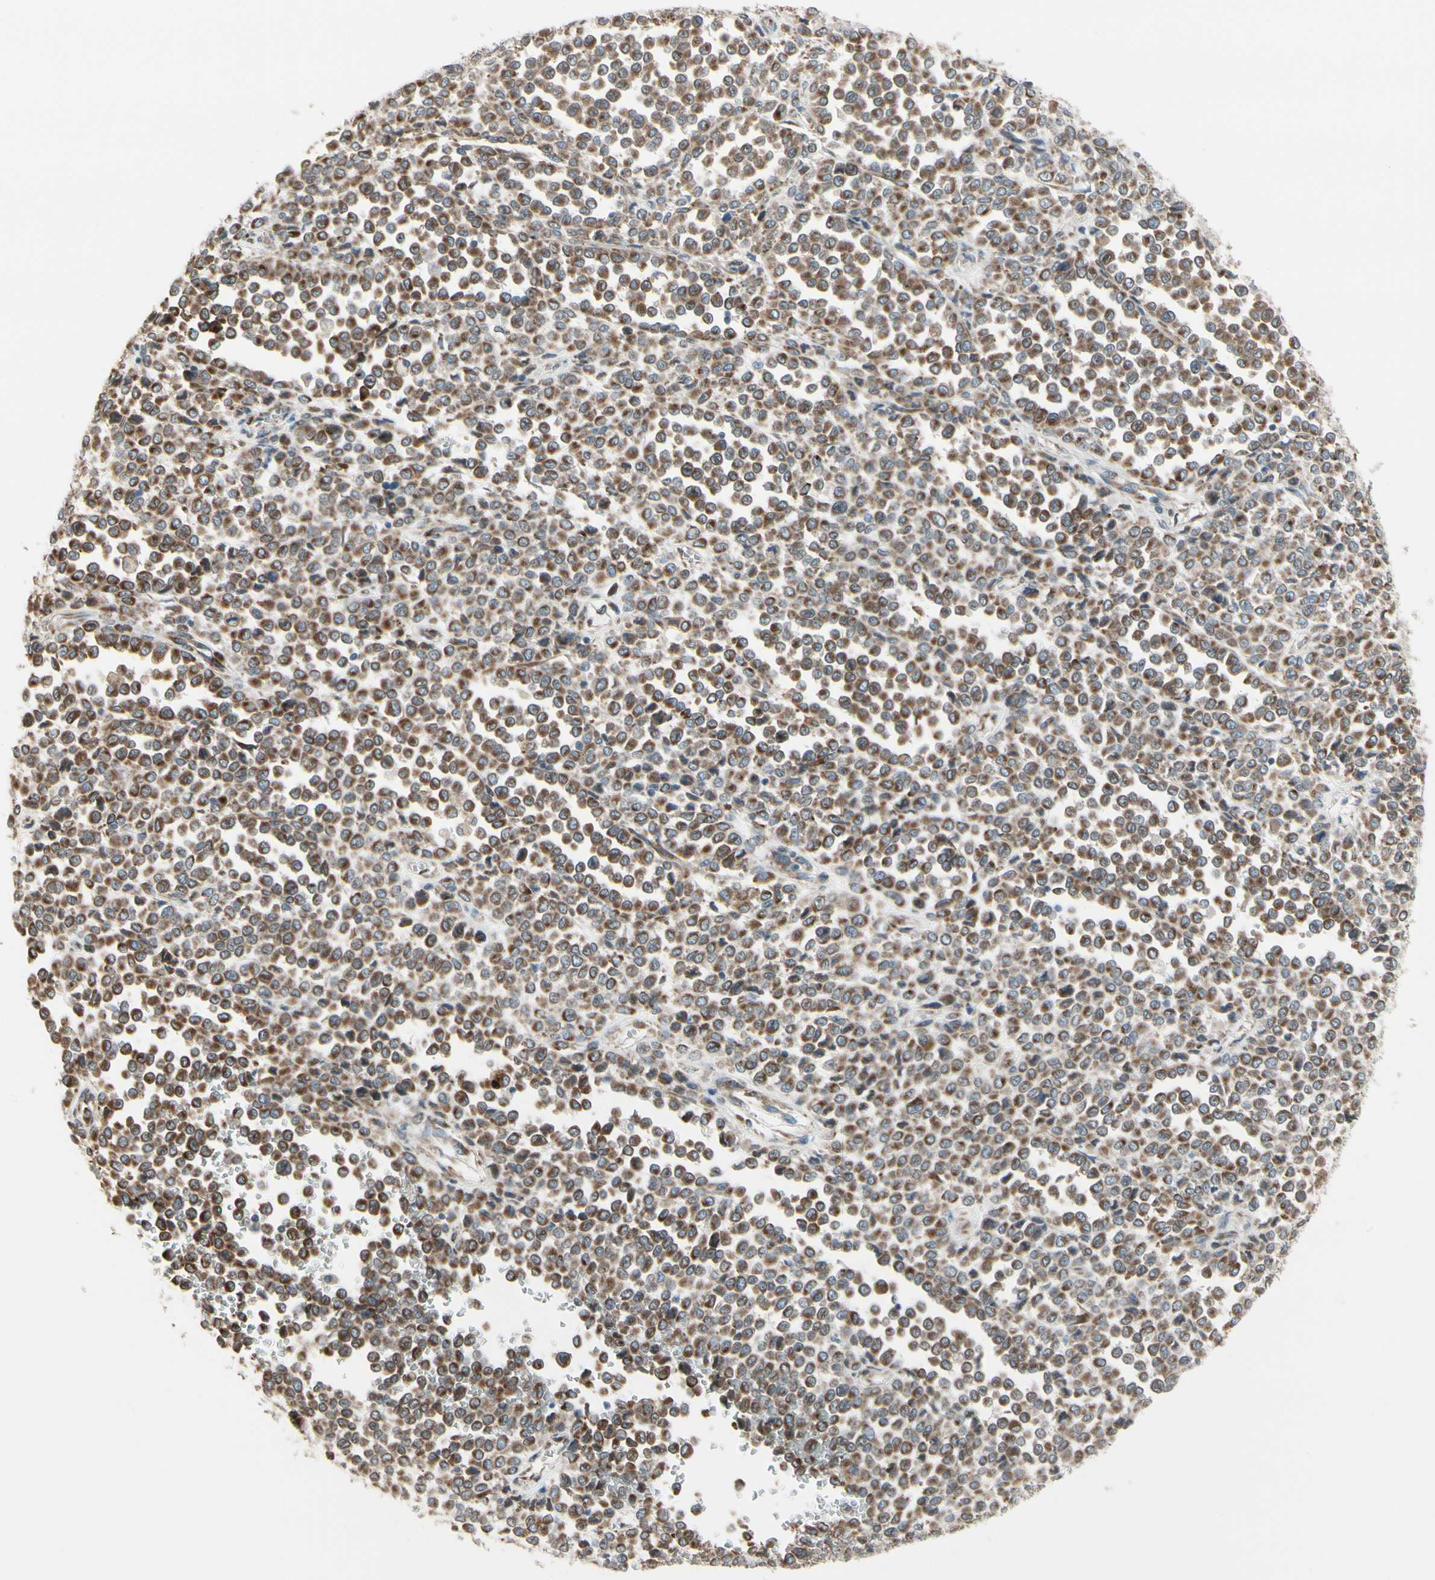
{"staining": {"intensity": "moderate", "quantity": ">75%", "location": "cytoplasmic/membranous"}, "tissue": "melanoma", "cell_type": "Tumor cells", "image_type": "cancer", "snomed": [{"axis": "morphology", "description": "Malignant melanoma, Metastatic site"}, {"axis": "topography", "description": "Pancreas"}], "caption": "A high-resolution histopathology image shows immunohistochemistry staining of malignant melanoma (metastatic site), which shows moderate cytoplasmic/membranous positivity in about >75% of tumor cells. The staining is performed using DAB brown chromogen to label protein expression. The nuclei are counter-stained blue using hematoxylin.", "gene": "FNDC3A", "patient": {"sex": "female", "age": 30}}